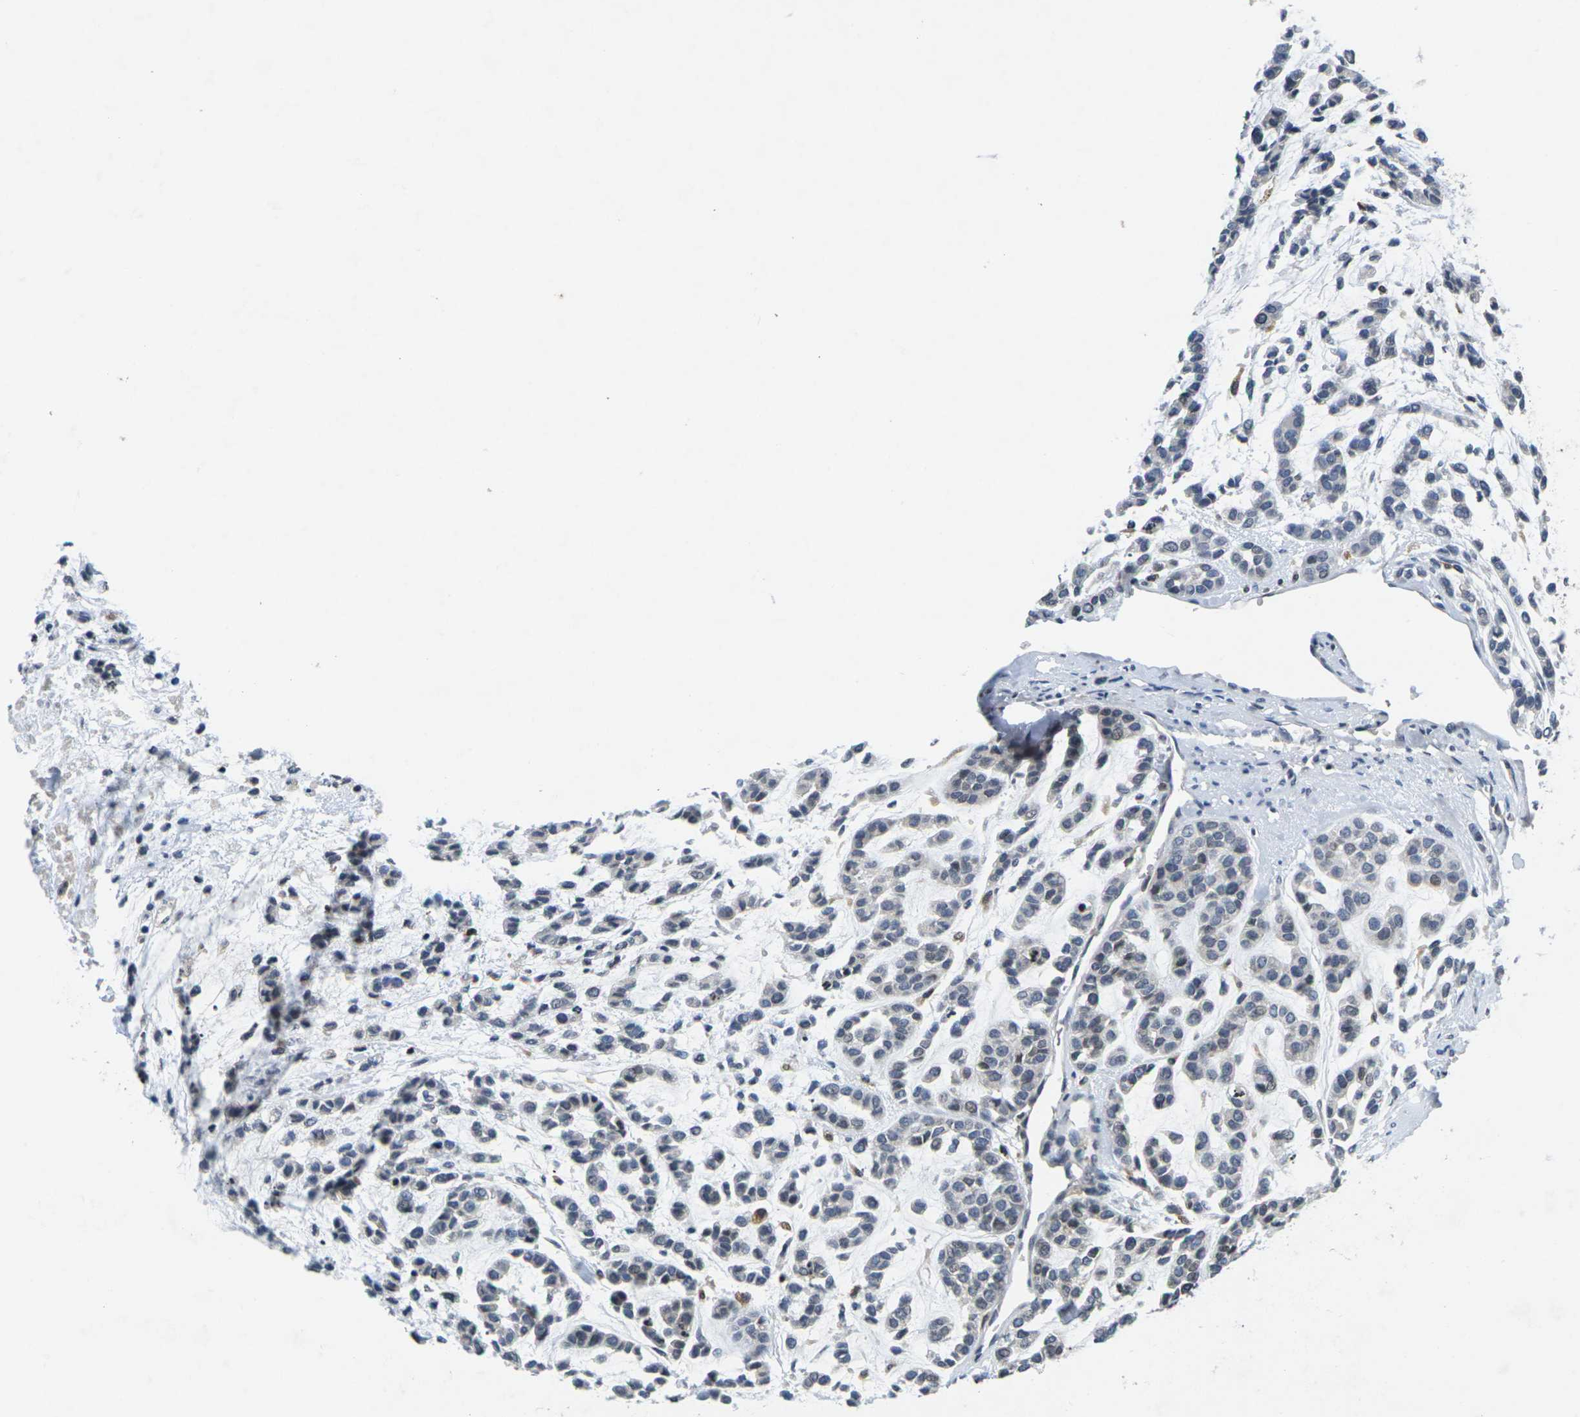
{"staining": {"intensity": "negative", "quantity": "none", "location": "none"}, "tissue": "head and neck cancer", "cell_type": "Tumor cells", "image_type": "cancer", "snomed": [{"axis": "morphology", "description": "Adenocarcinoma, NOS"}, {"axis": "morphology", "description": "Adenoma, NOS"}, {"axis": "topography", "description": "Head-Neck"}], "caption": "This image is of adenocarcinoma (head and neck) stained with immunohistochemistry to label a protein in brown with the nuclei are counter-stained blue. There is no positivity in tumor cells.", "gene": "C1QC", "patient": {"sex": "female", "age": 55}}